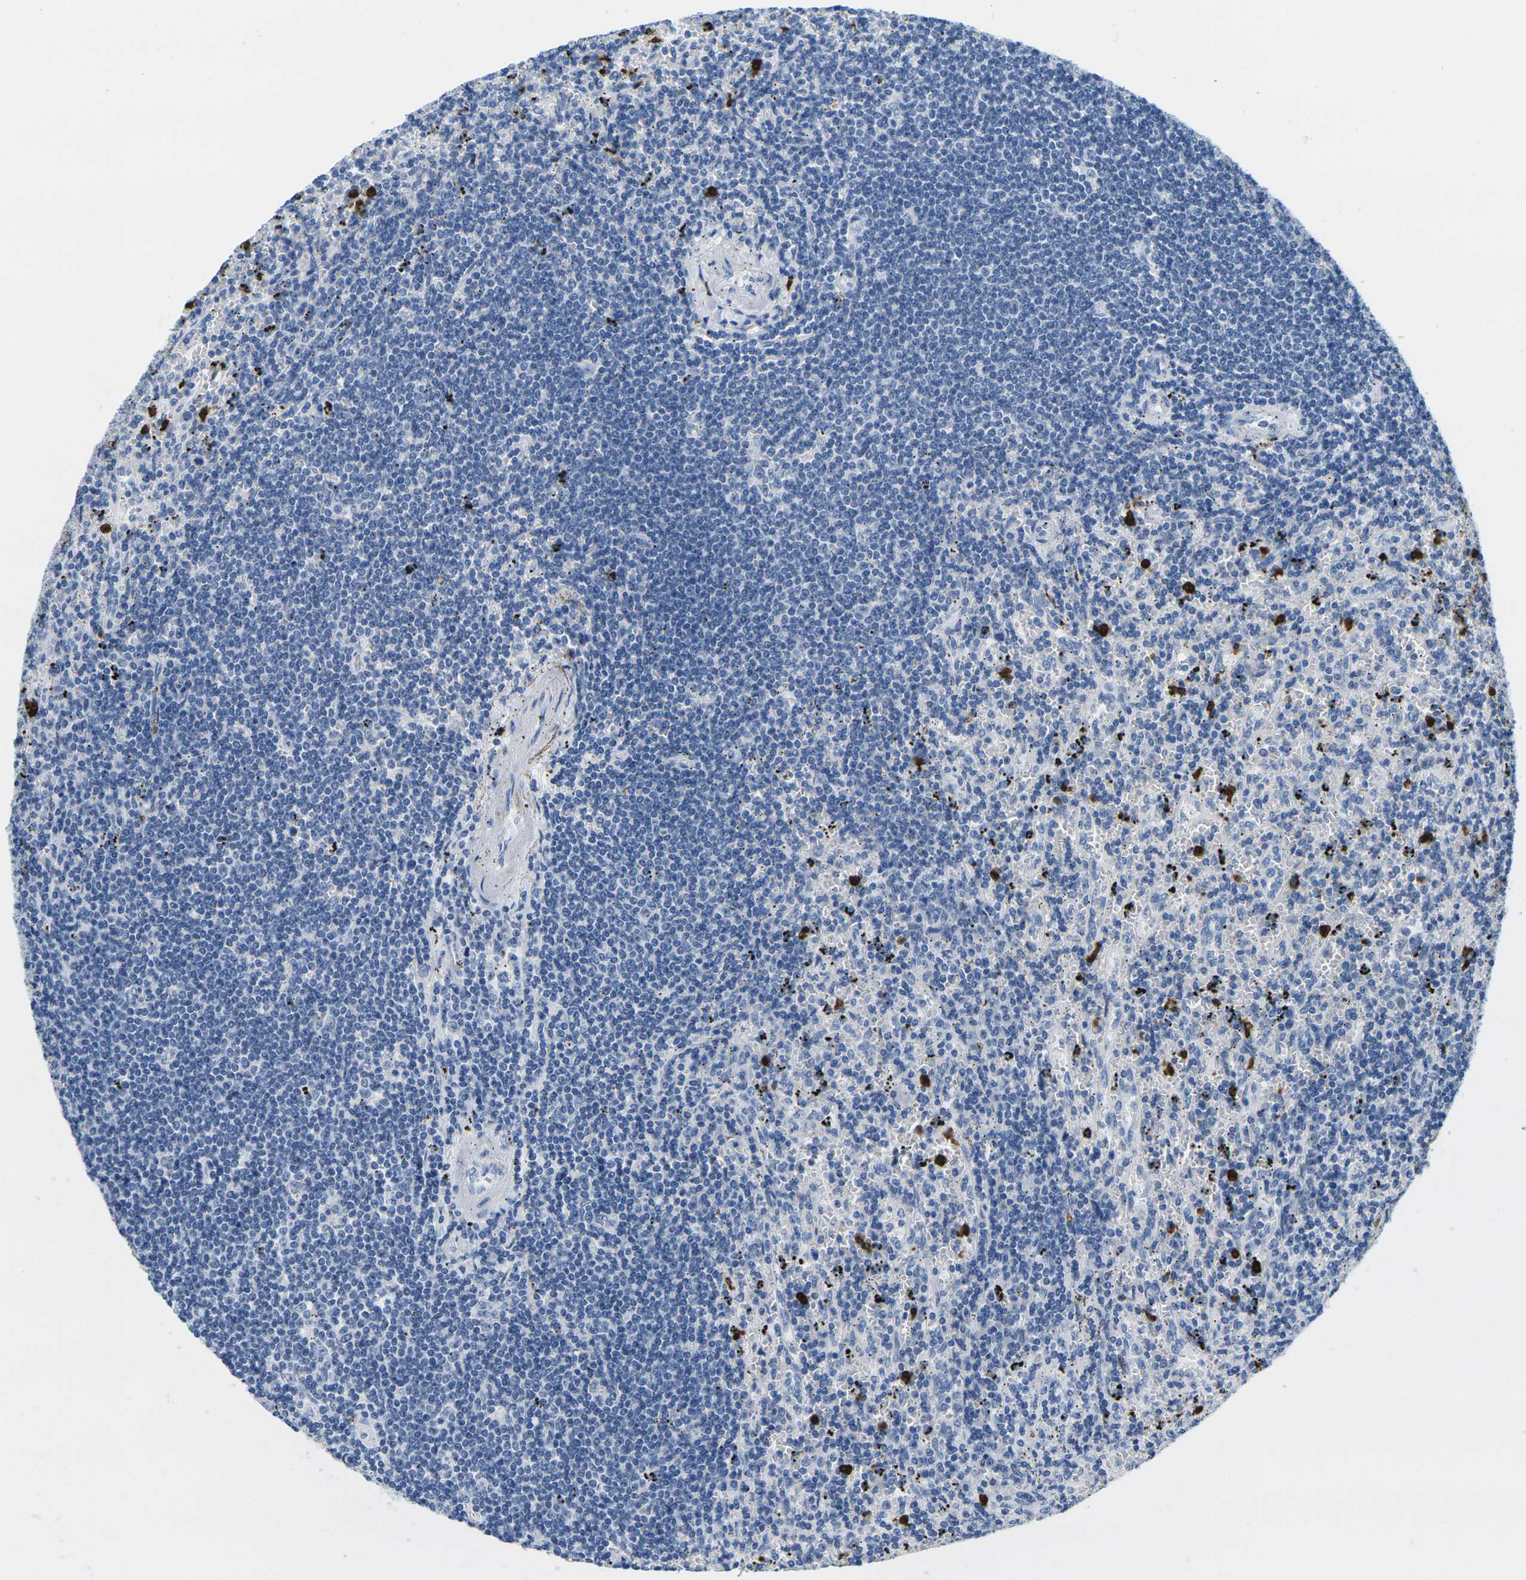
{"staining": {"intensity": "negative", "quantity": "none", "location": "none"}, "tissue": "lymphoma", "cell_type": "Tumor cells", "image_type": "cancer", "snomed": [{"axis": "morphology", "description": "Malignant lymphoma, non-Hodgkin's type, Low grade"}, {"axis": "topography", "description": "Spleen"}], "caption": "Tumor cells show no significant protein positivity in lymphoma. (Immunohistochemistry (ihc), brightfield microscopy, high magnification).", "gene": "GPR15", "patient": {"sex": "male", "age": 76}}